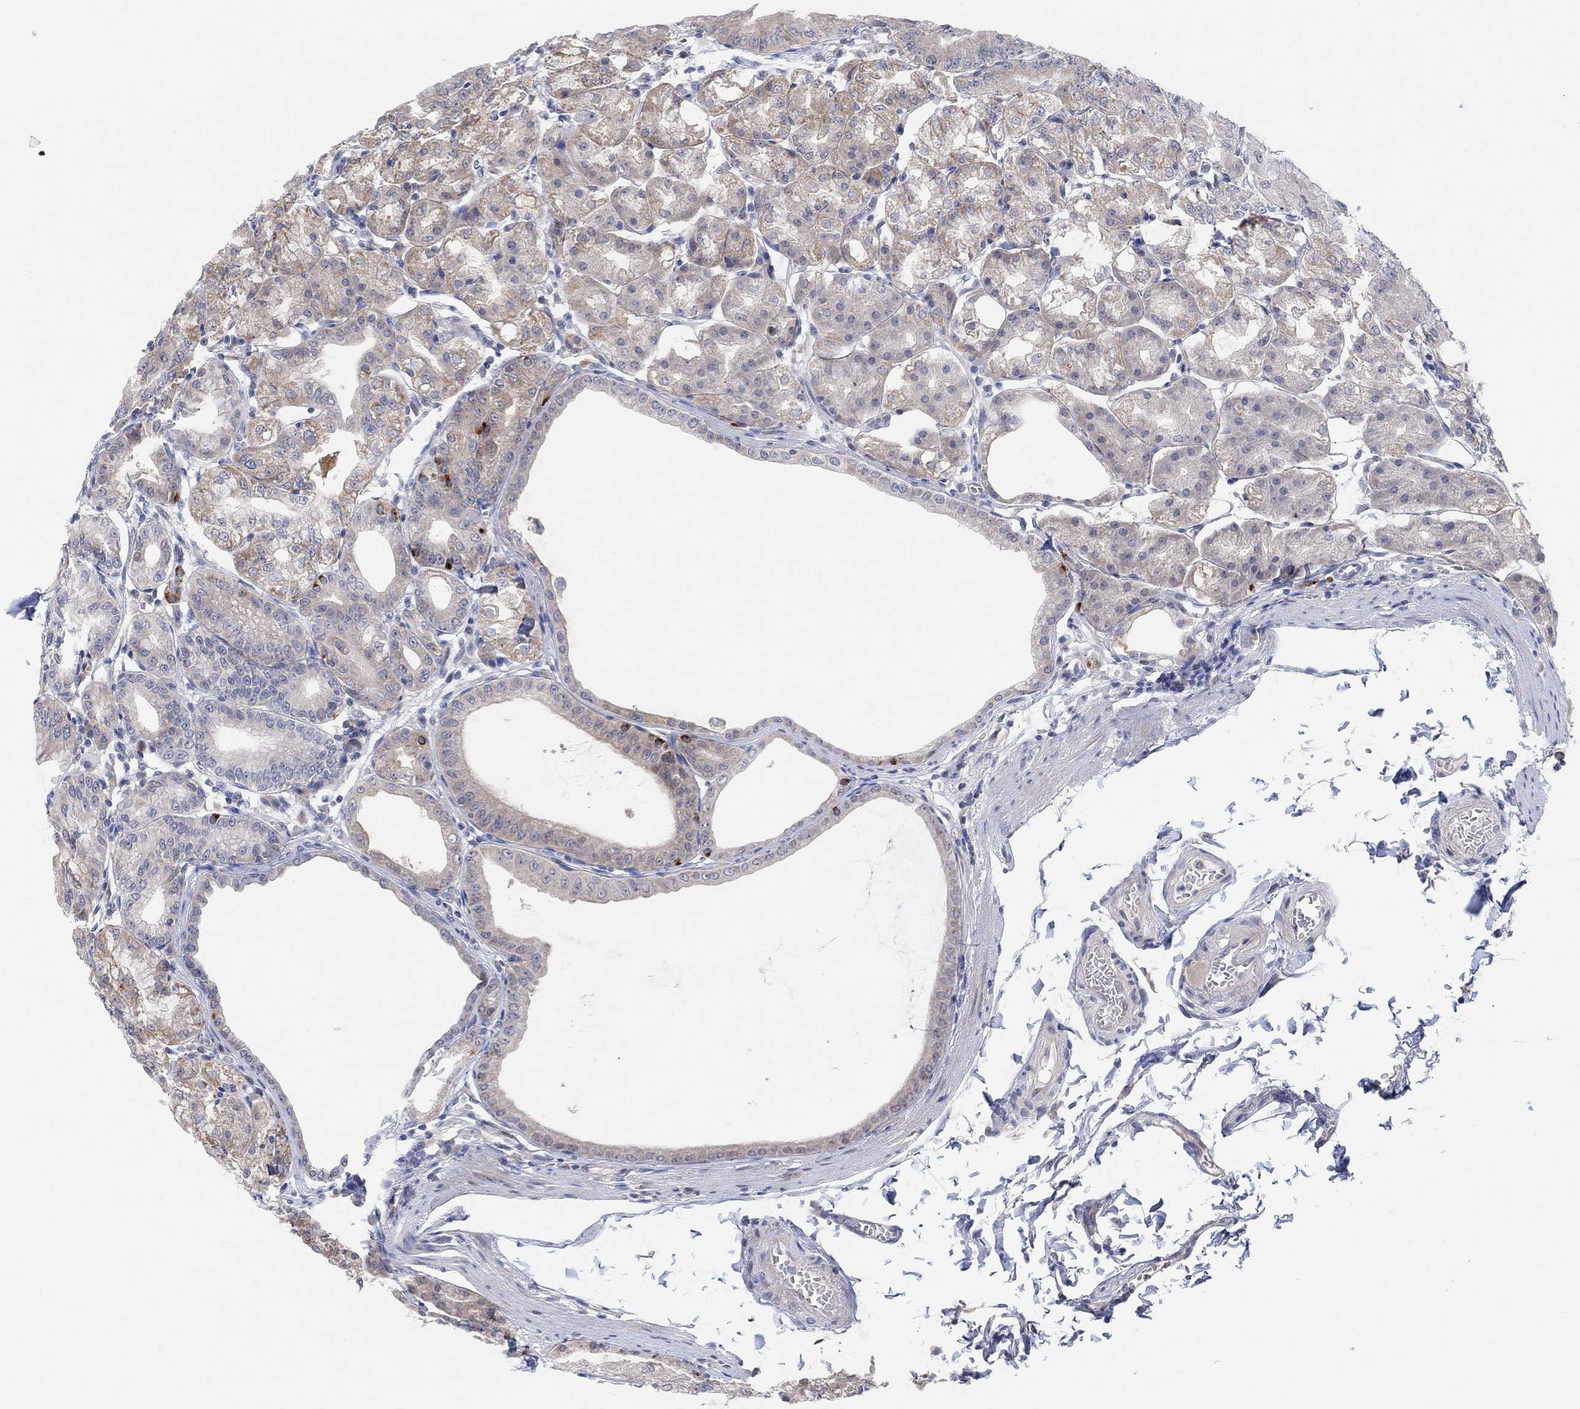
{"staining": {"intensity": "moderate", "quantity": "25%-75%", "location": "cytoplasmic/membranous"}, "tissue": "stomach", "cell_type": "Glandular cells", "image_type": "normal", "snomed": [{"axis": "morphology", "description": "Normal tissue, NOS"}, {"axis": "topography", "description": "Stomach"}], "caption": "Immunohistochemical staining of normal stomach shows 25%-75% levels of moderate cytoplasmic/membranous protein expression in about 25%-75% of glandular cells. The protein of interest is stained brown, and the nuclei are stained in blue (DAB IHC with brightfield microscopy, high magnification).", "gene": "CNTF", "patient": {"sex": "male", "age": 71}}